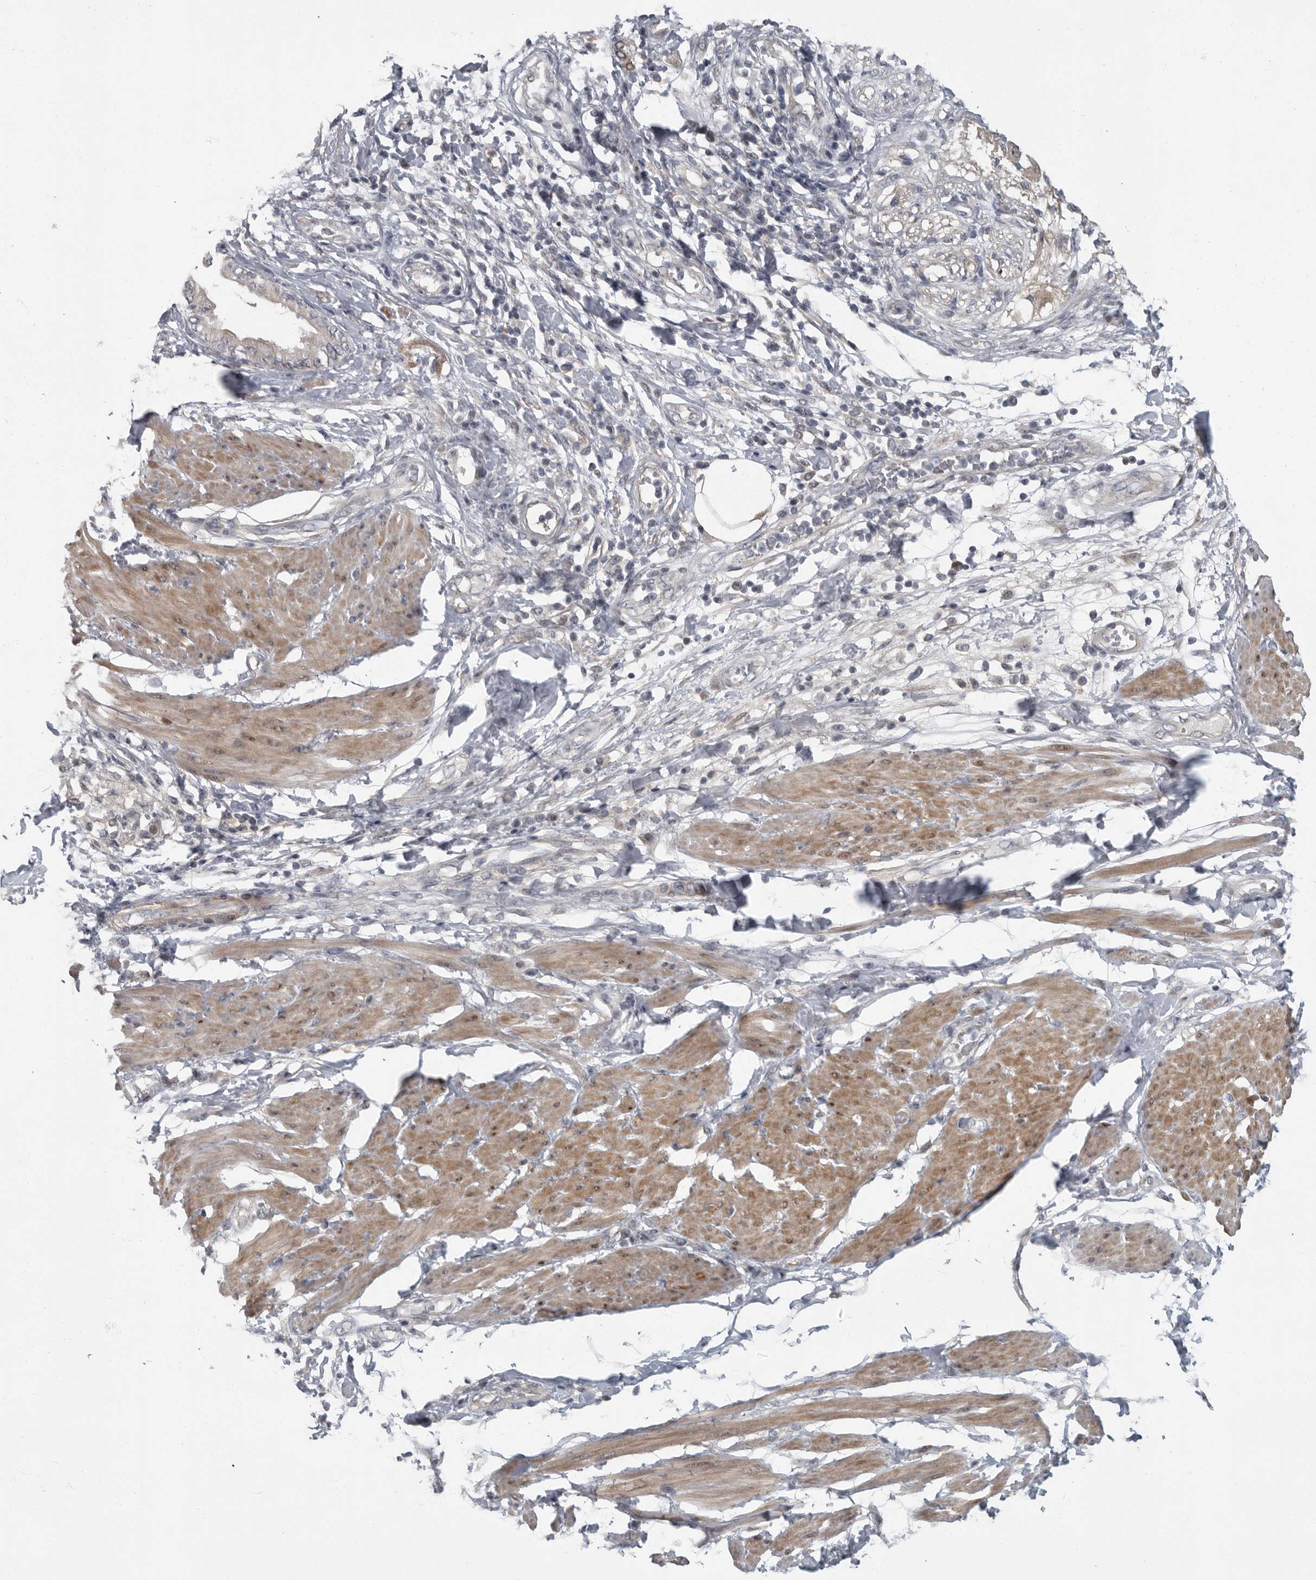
{"staining": {"intensity": "negative", "quantity": "none", "location": "none"}, "tissue": "pancreatic cancer", "cell_type": "Tumor cells", "image_type": "cancer", "snomed": [{"axis": "morphology", "description": "Normal tissue, NOS"}, {"axis": "morphology", "description": "Adenocarcinoma, NOS"}, {"axis": "topography", "description": "Pancreas"}, {"axis": "topography", "description": "Duodenum"}], "caption": "This is an IHC photomicrograph of pancreatic cancer (adenocarcinoma). There is no staining in tumor cells.", "gene": "PDE7A", "patient": {"sex": "female", "age": 60}}